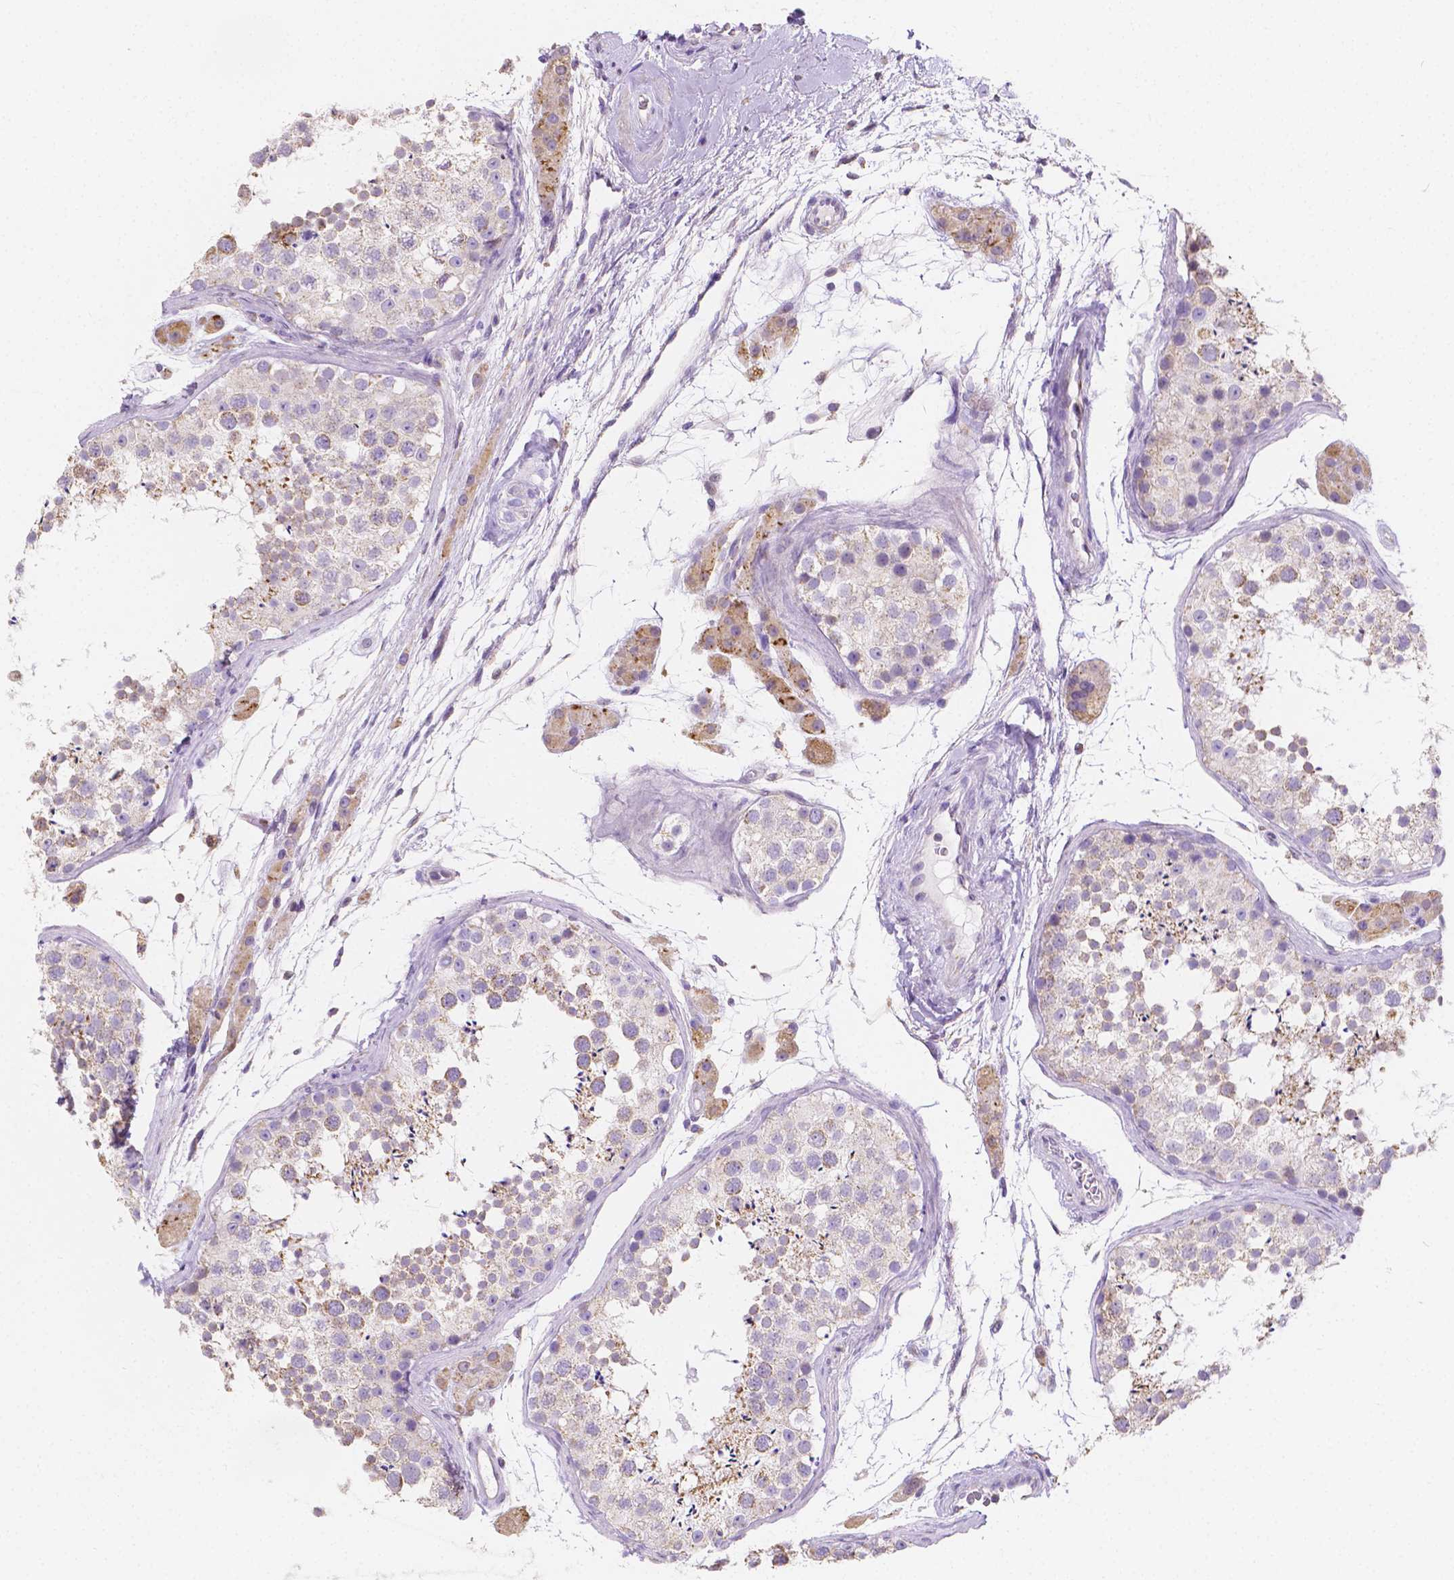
{"staining": {"intensity": "weak", "quantity": "<25%", "location": "cytoplasmic/membranous"}, "tissue": "testis", "cell_type": "Cells in seminiferous ducts", "image_type": "normal", "snomed": [{"axis": "morphology", "description": "Normal tissue, NOS"}, {"axis": "topography", "description": "Testis"}], "caption": "DAB (3,3'-diaminobenzidine) immunohistochemical staining of normal human testis reveals no significant expression in cells in seminiferous ducts.", "gene": "TMEM130", "patient": {"sex": "male", "age": 41}}